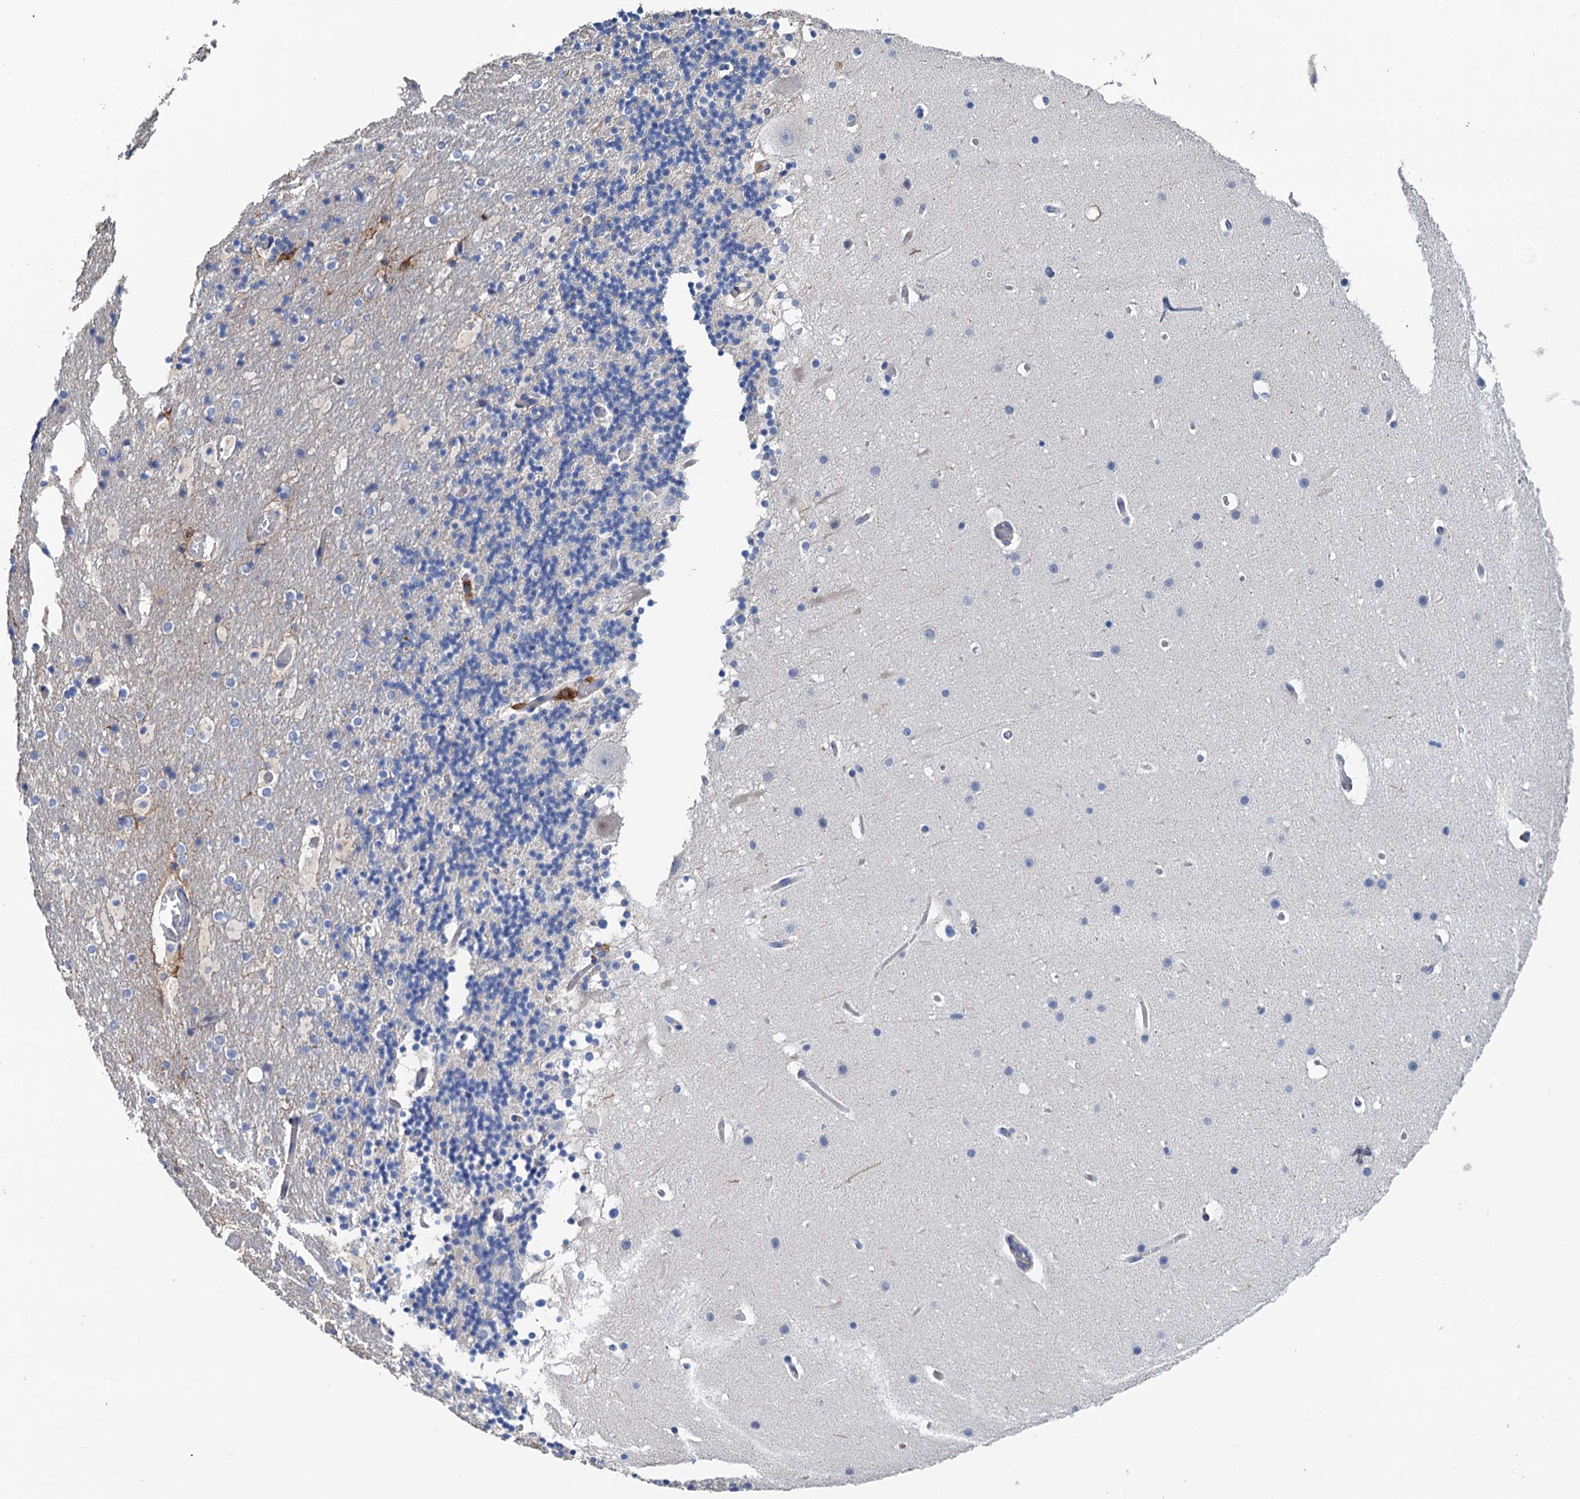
{"staining": {"intensity": "negative", "quantity": "none", "location": "none"}, "tissue": "cerebellum", "cell_type": "Cells in granular layer", "image_type": "normal", "snomed": [{"axis": "morphology", "description": "Normal tissue, NOS"}, {"axis": "topography", "description": "Cerebellum"}], "caption": "Immunohistochemical staining of unremarkable cerebellum demonstrates no significant expression in cells in granular layer.", "gene": "SMCO3", "patient": {"sex": "male", "age": 57}}